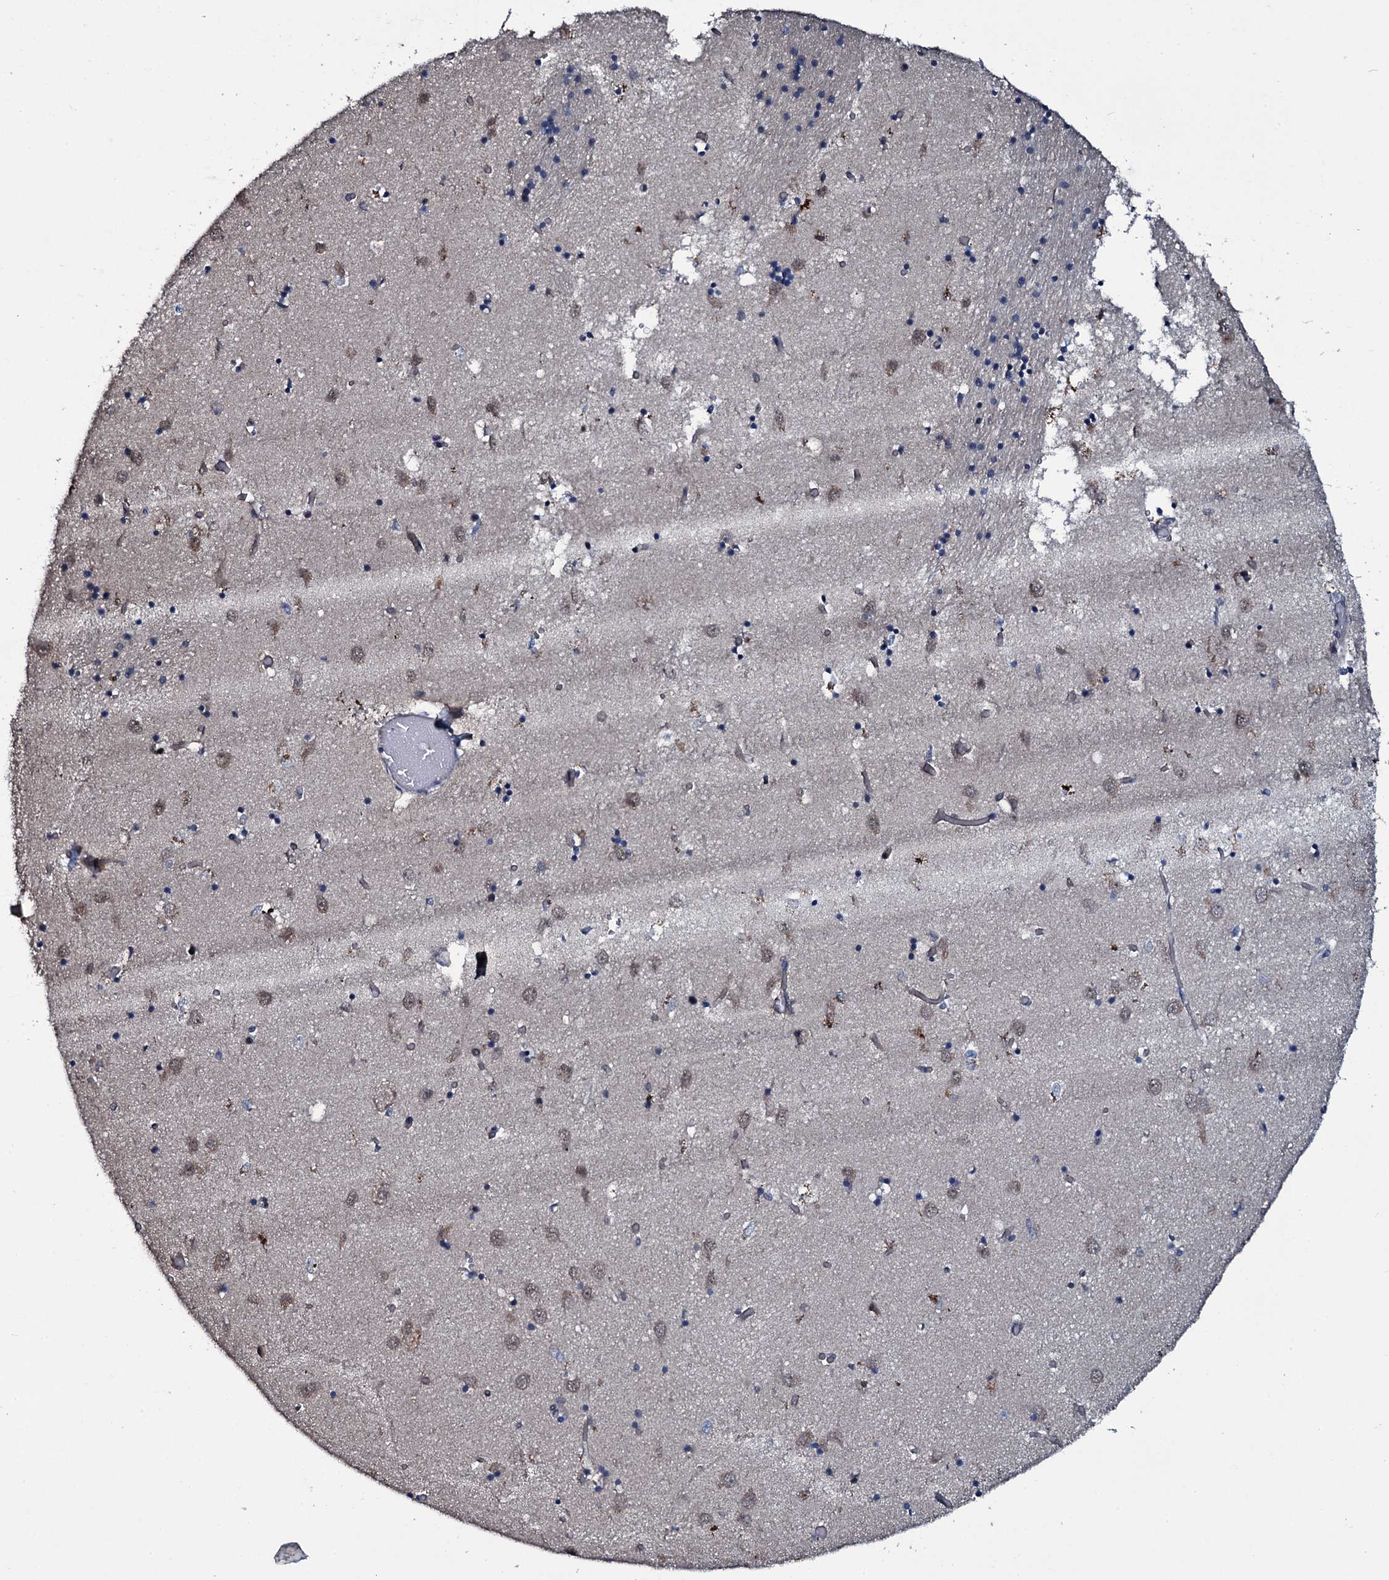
{"staining": {"intensity": "negative", "quantity": "none", "location": "none"}, "tissue": "caudate", "cell_type": "Glial cells", "image_type": "normal", "snomed": [{"axis": "morphology", "description": "Normal tissue, NOS"}, {"axis": "topography", "description": "Lateral ventricle wall"}], "caption": "The micrograph demonstrates no significant staining in glial cells of caudate.", "gene": "LYG2", "patient": {"sex": "male", "age": 70}}